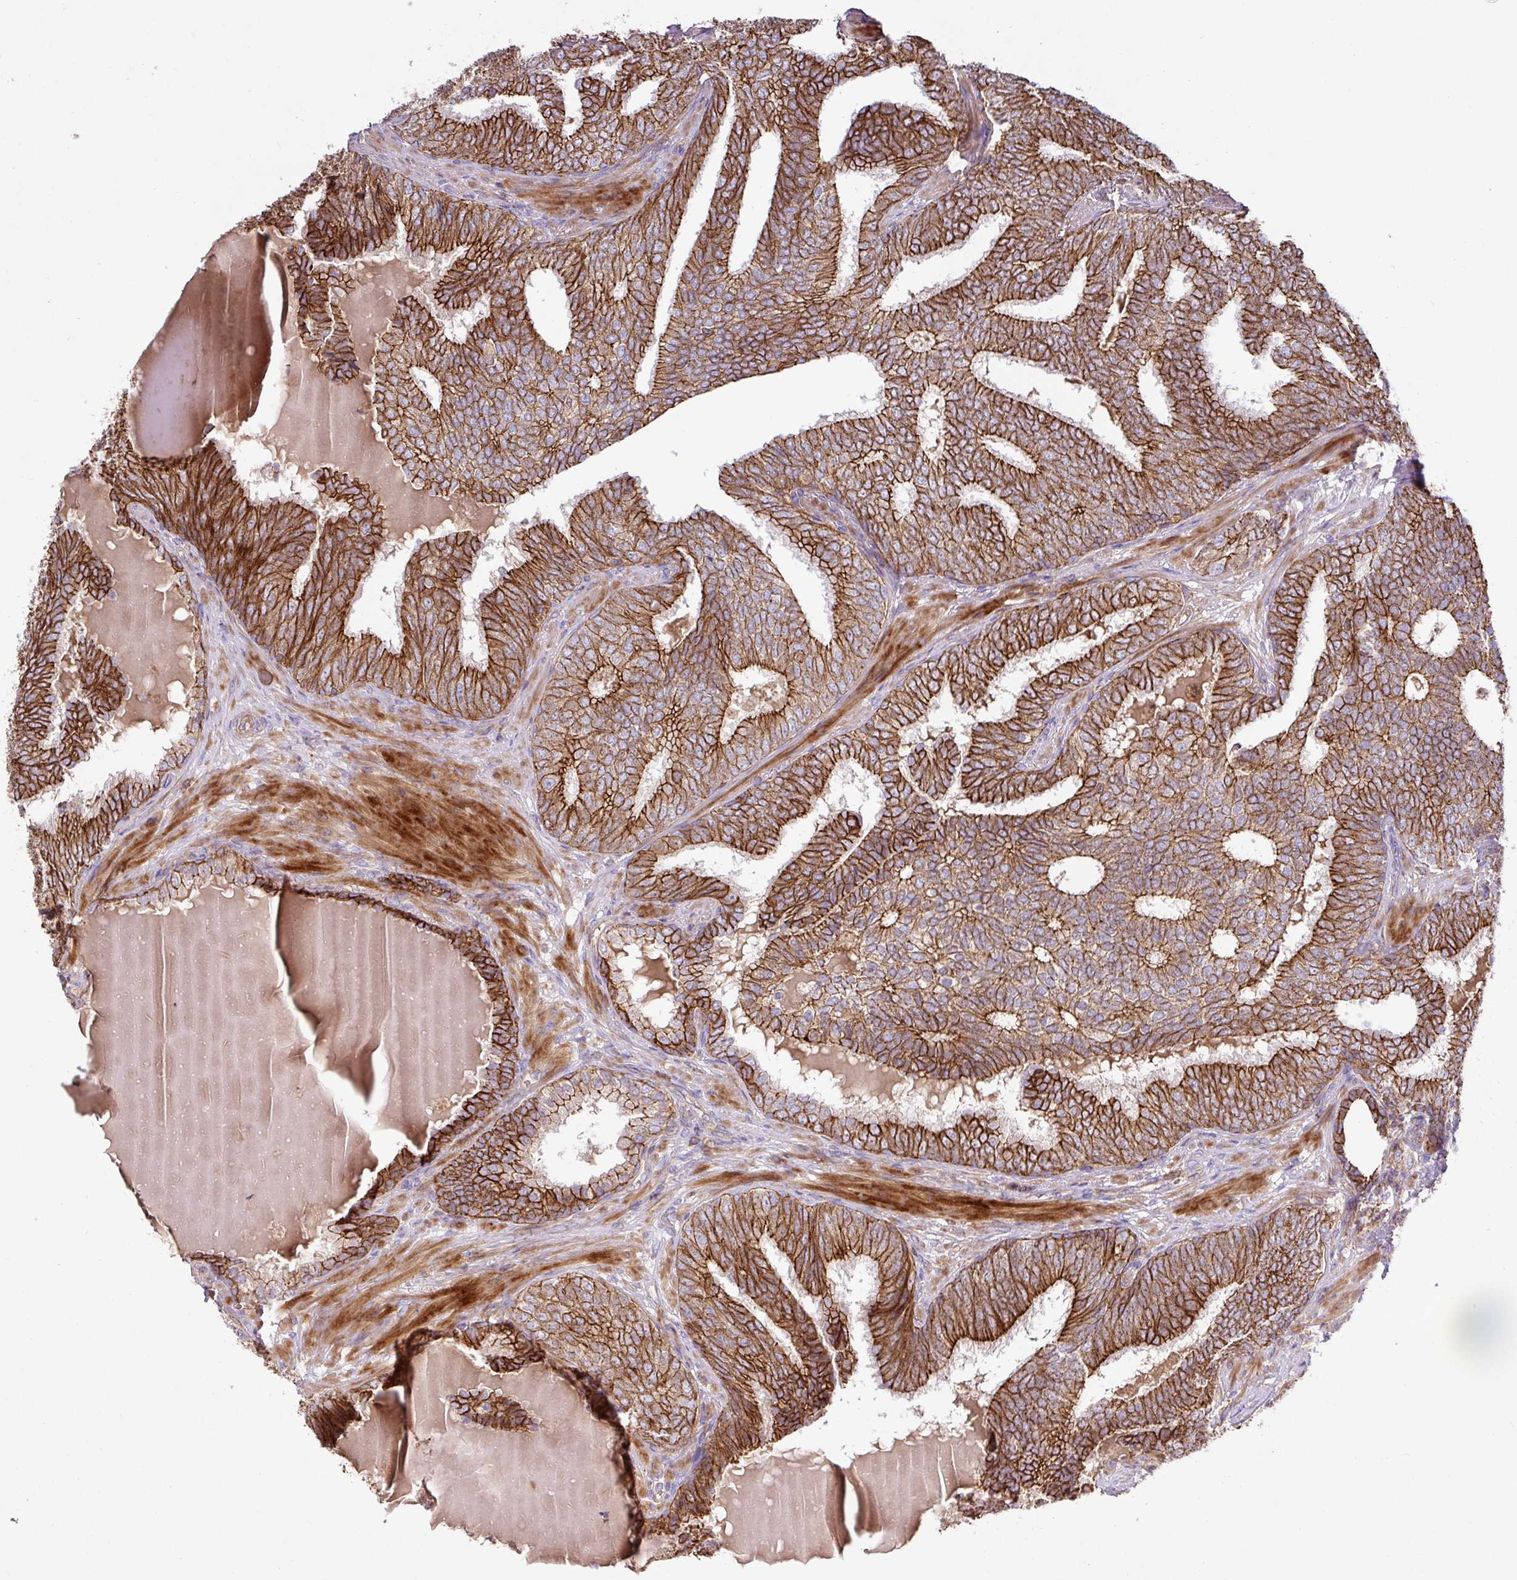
{"staining": {"intensity": "strong", "quantity": ">75%", "location": "cytoplasmic/membranous"}, "tissue": "prostate cancer", "cell_type": "Tumor cells", "image_type": "cancer", "snomed": [{"axis": "morphology", "description": "Adenocarcinoma, High grade"}, {"axis": "topography", "description": "Prostate"}], "caption": "Human adenocarcinoma (high-grade) (prostate) stained with a protein marker displays strong staining in tumor cells.", "gene": "RIC1", "patient": {"sex": "male", "age": 72}}